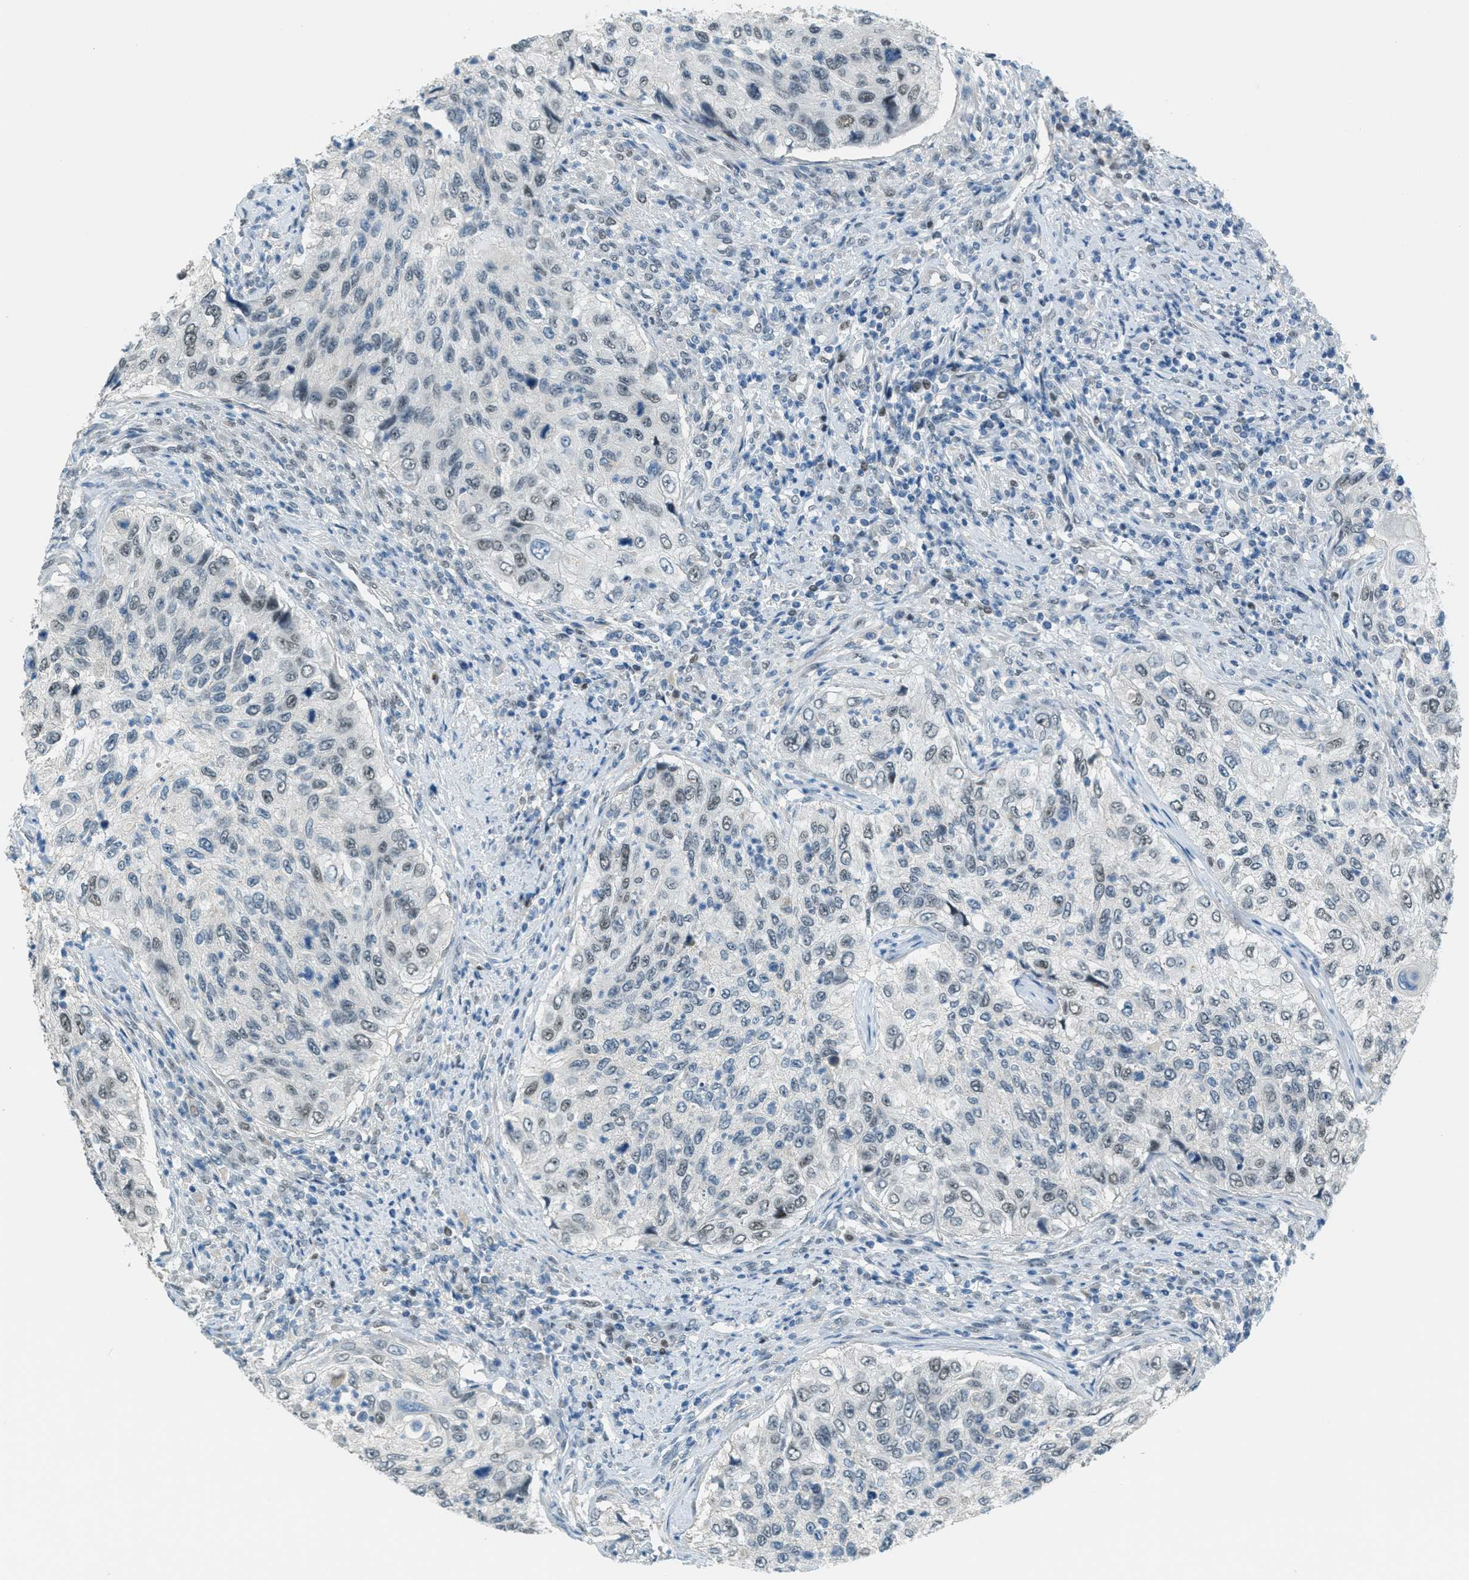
{"staining": {"intensity": "negative", "quantity": "none", "location": "none"}, "tissue": "urothelial cancer", "cell_type": "Tumor cells", "image_type": "cancer", "snomed": [{"axis": "morphology", "description": "Urothelial carcinoma, High grade"}, {"axis": "topography", "description": "Urinary bladder"}], "caption": "The immunohistochemistry histopathology image has no significant expression in tumor cells of high-grade urothelial carcinoma tissue. (DAB IHC, high magnification).", "gene": "TCF3", "patient": {"sex": "female", "age": 60}}